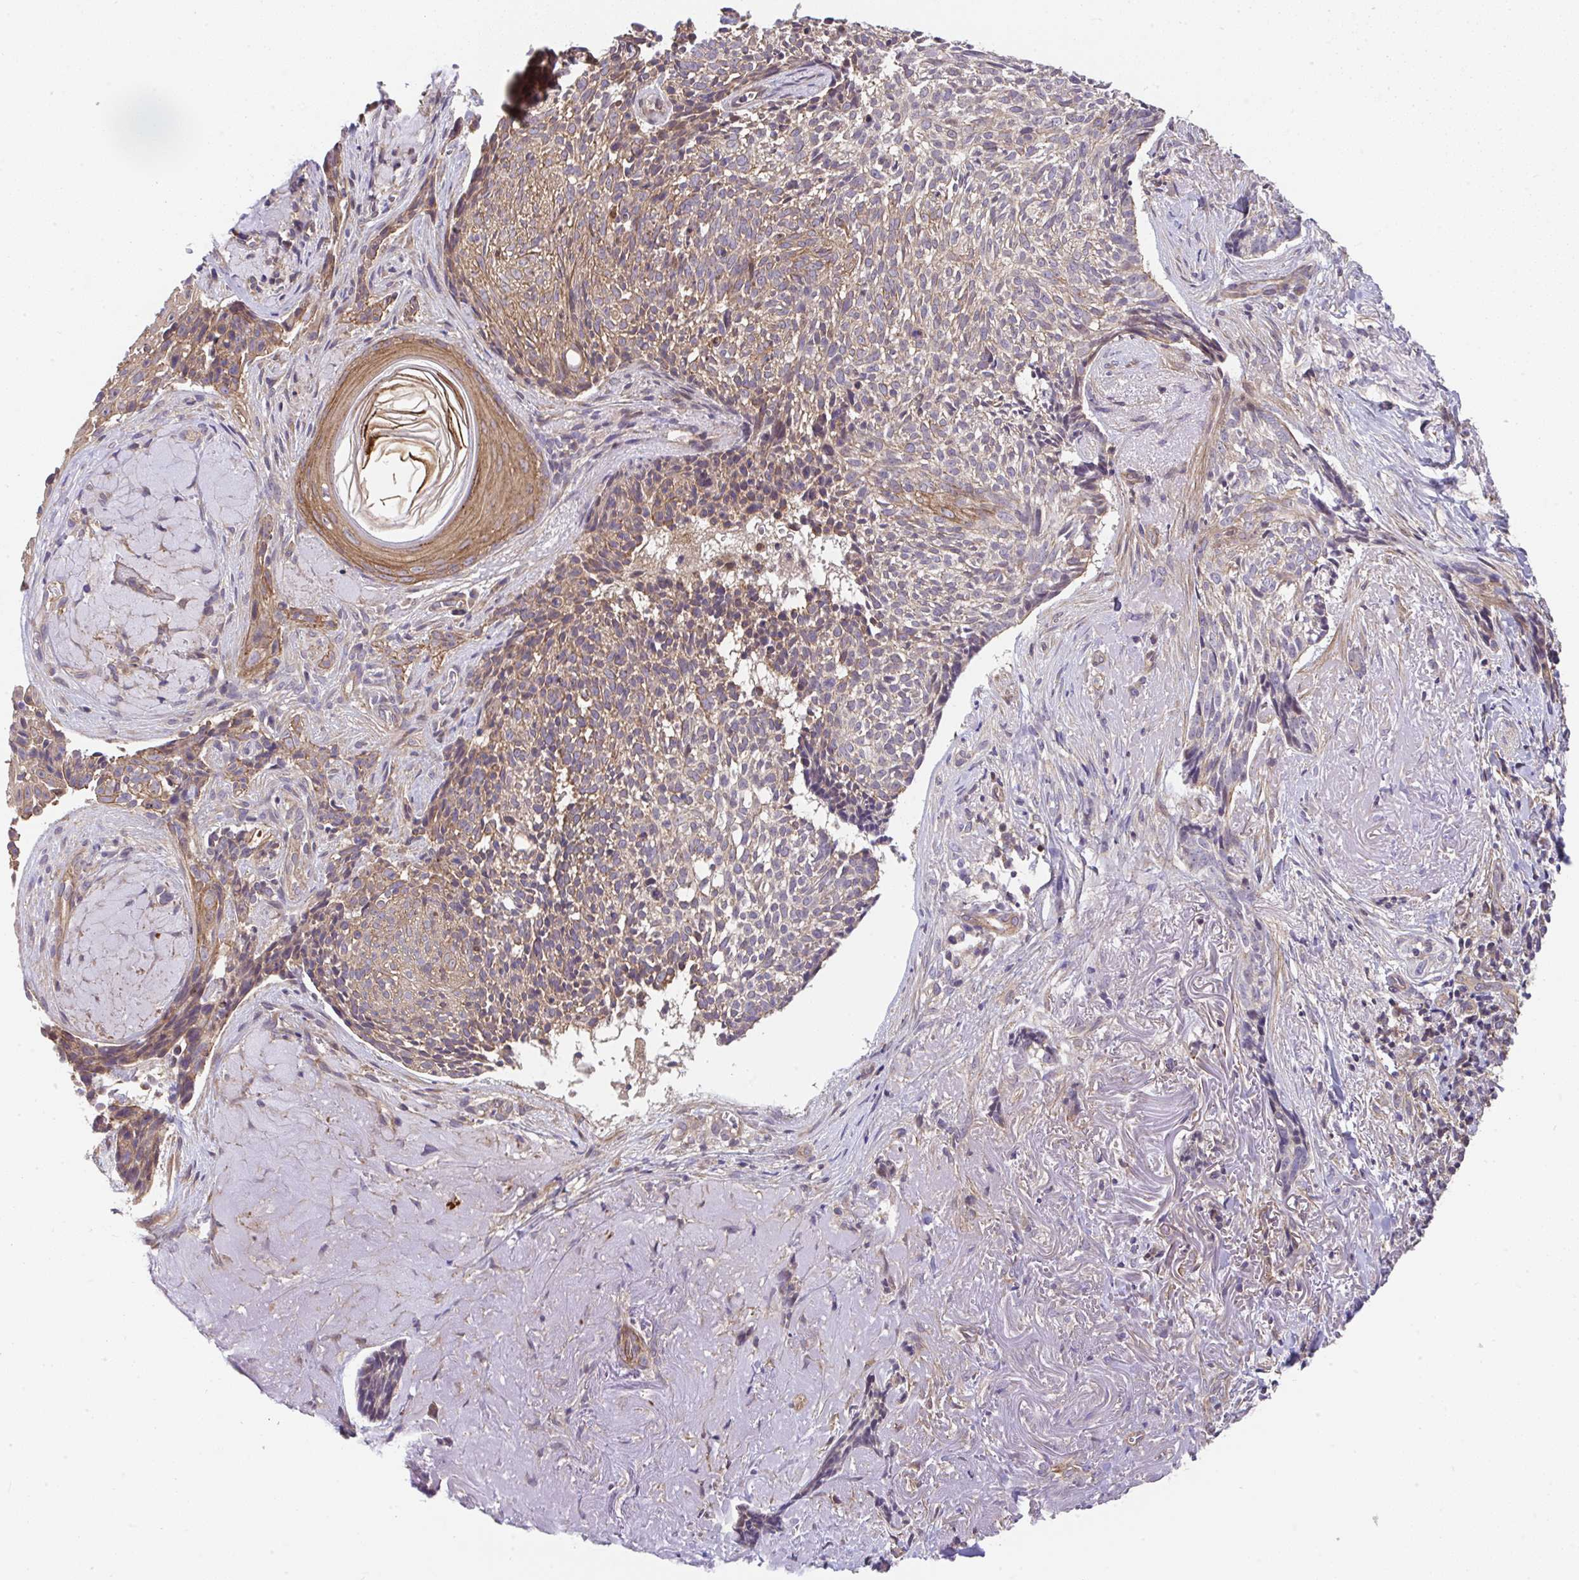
{"staining": {"intensity": "moderate", "quantity": "25%-75%", "location": "cytoplasmic/membranous"}, "tissue": "skin cancer", "cell_type": "Tumor cells", "image_type": "cancer", "snomed": [{"axis": "morphology", "description": "Basal cell carcinoma"}, {"axis": "topography", "description": "Skin"}, {"axis": "topography", "description": "Skin of face"}], "caption": "High-magnification brightfield microscopy of skin cancer stained with DAB (3,3'-diaminobenzidine) (brown) and counterstained with hematoxylin (blue). tumor cells exhibit moderate cytoplasmic/membranous positivity is identified in about25%-75% of cells.", "gene": "ZNF696", "patient": {"sex": "female", "age": 95}}